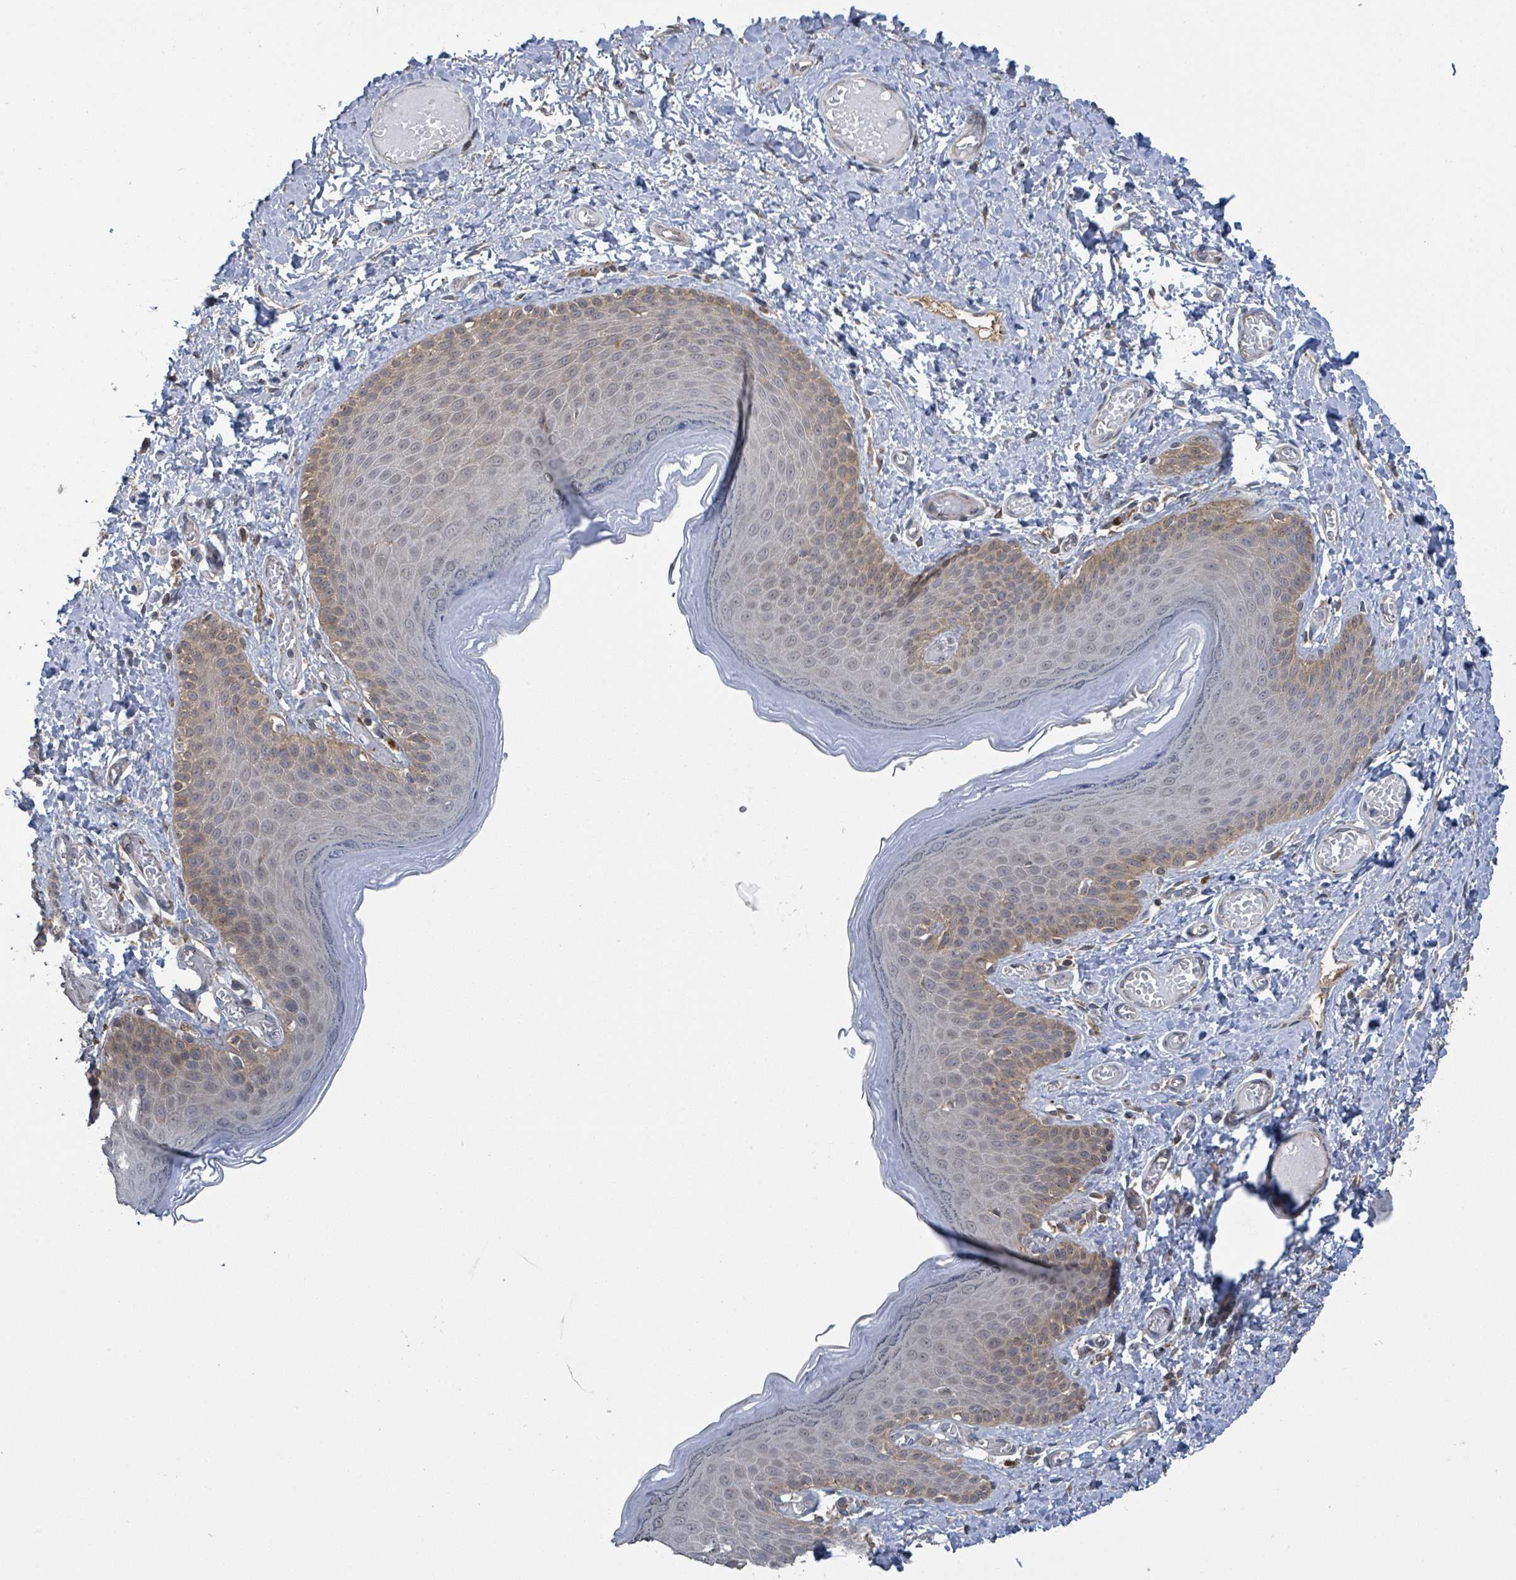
{"staining": {"intensity": "moderate", "quantity": "25%-75%", "location": "cytoplasmic/membranous"}, "tissue": "skin", "cell_type": "Epidermal cells", "image_type": "normal", "snomed": [{"axis": "morphology", "description": "Normal tissue, NOS"}, {"axis": "topography", "description": "Anal"}], "caption": "Immunohistochemical staining of normal skin shows moderate cytoplasmic/membranous protein positivity in about 25%-75% of epidermal cells.", "gene": "CCDC121", "patient": {"sex": "female", "age": 40}}